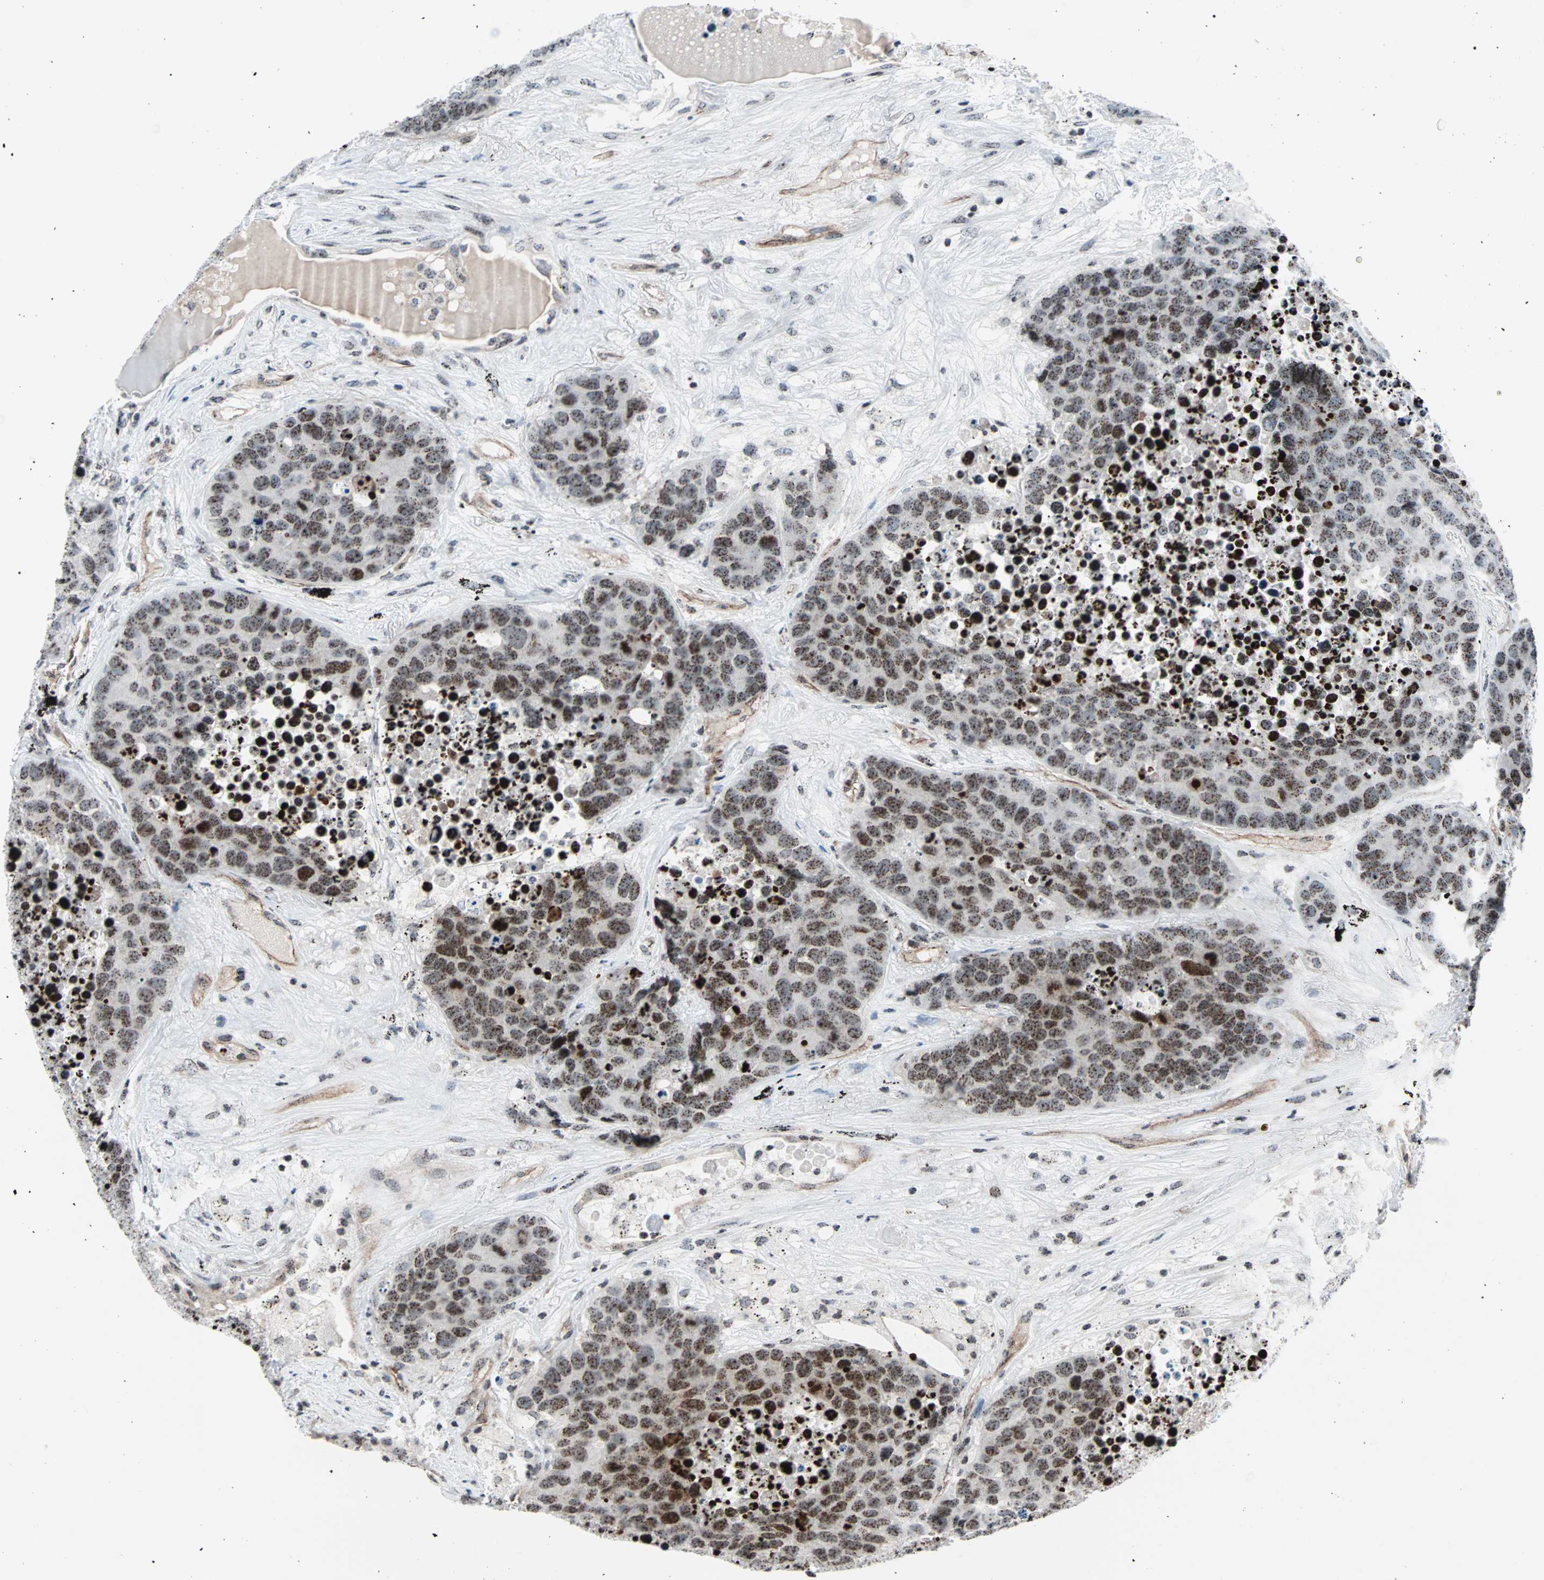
{"staining": {"intensity": "moderate", "quantity": ">75%", "location": "nuclear"}, "tissue": "carcinoid", "cell_type": "Tumor cells", "image_type": "cancer", "snomed": [{"axis": "morphology", "description": "Carcinoid, malignant, NOS"}, {"axis": "topography", "description": "Lung"}], "caption": "The micrograph demonstrates immunohistochemical staining of malignant carcinoid. There is moderate nuclear staining is present in about >75% of tumor cells. The protein is stained brown, and the nuclei are stained in blue (DAB (3,3'-diaminobenzidine) IHC with brightfield microscopy, high magnification).", "gene": "CENPA", "patient": {"sex": "male", "age": 60}}